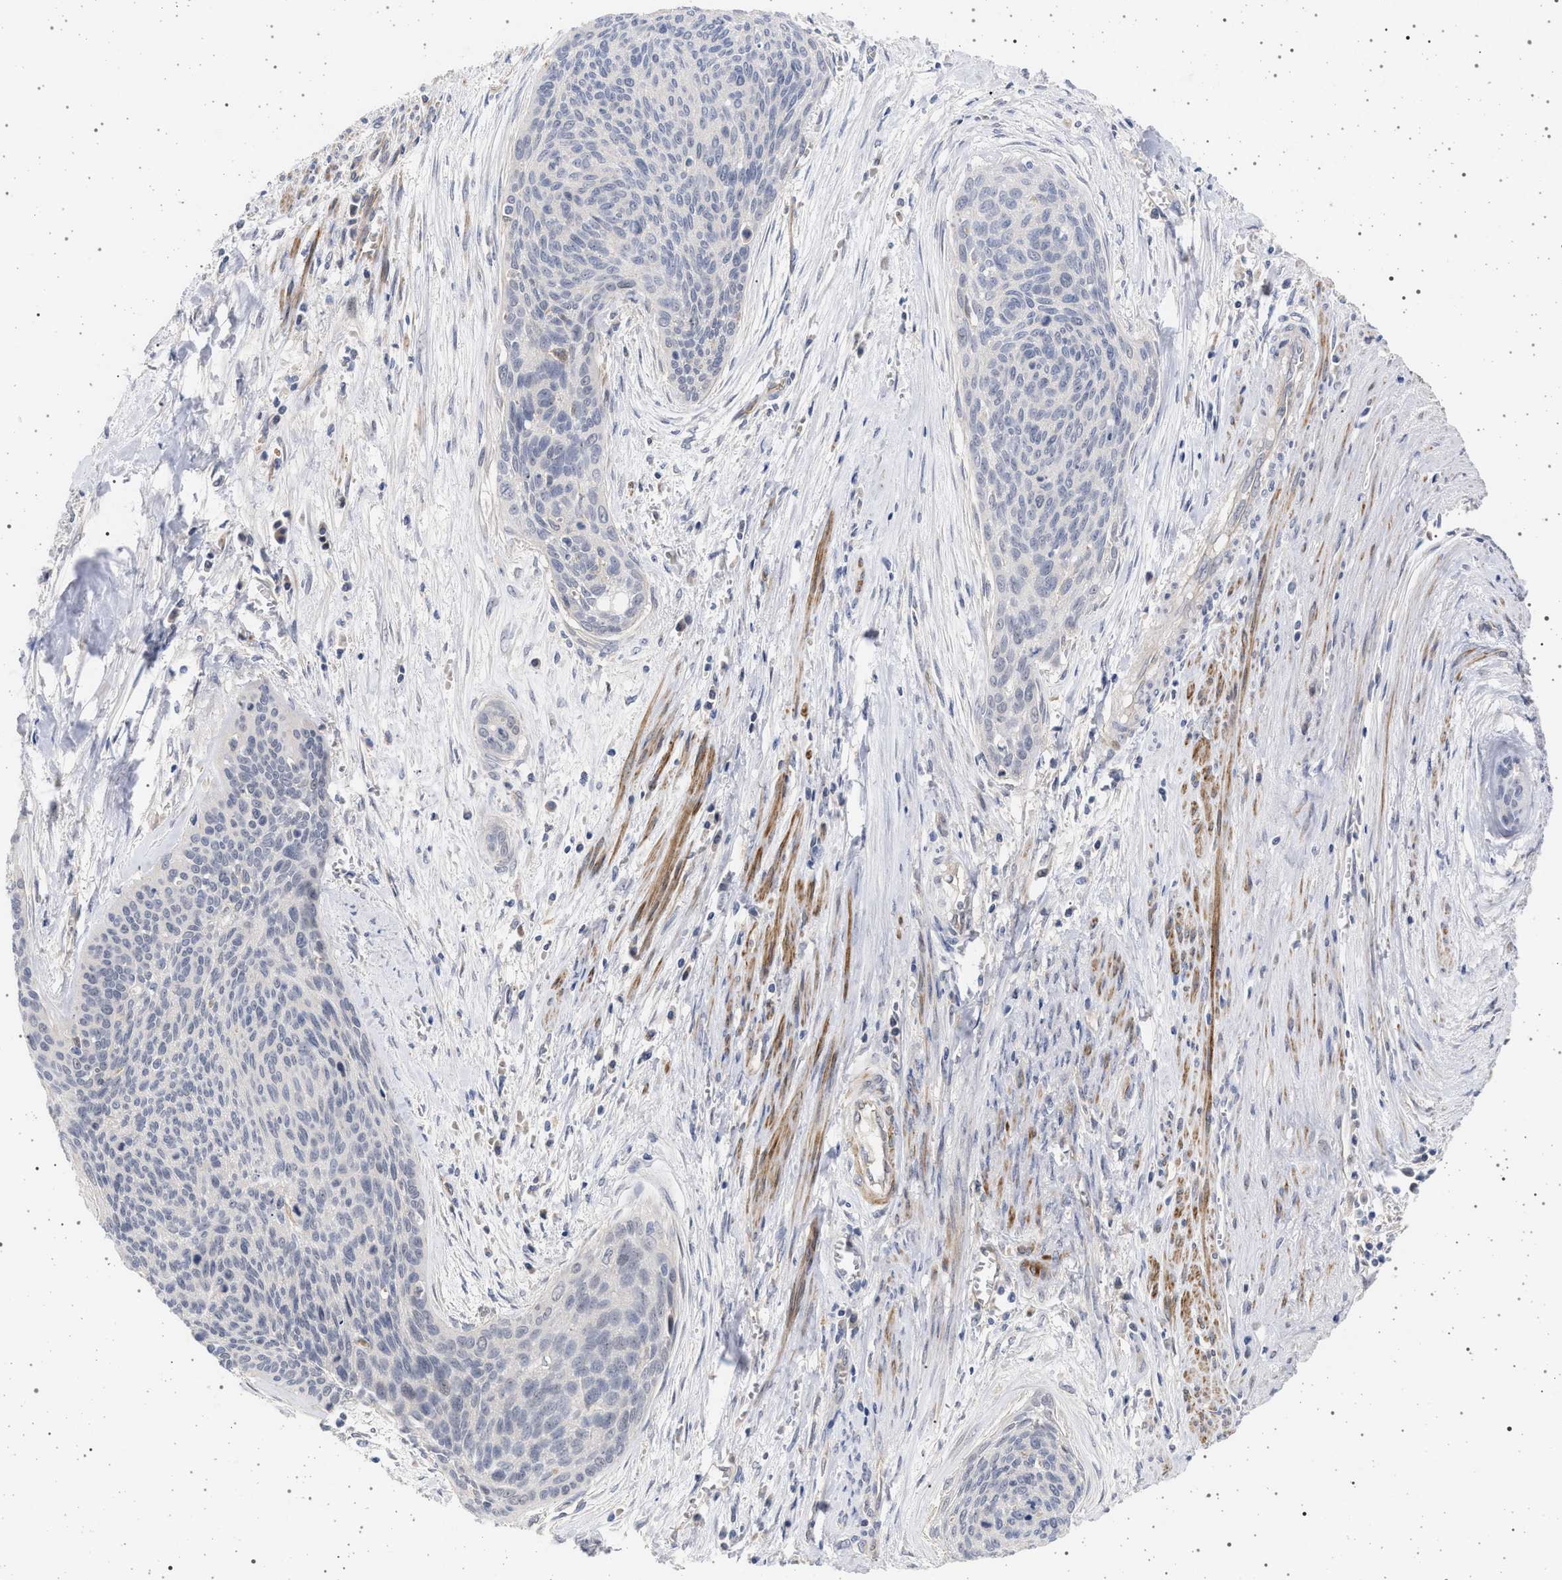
{"staining": {"intensity": "negative", "quantity": "none", "location": "none"}, "tissue": "cervical cancer", "cell_type": "Tumor cells", "image_type": "cancer", "snomed": [{"axis": "morphology", "description": "Squamous cell carcinoma, NOS"}, {"axis": "topography", "description": "Cervix"}], "caption": "The image demonstrates no significant expression in tumor cells of cervical cancer (squamous cell carcinoma). (DAB (3,3'-diaminobenzidine) IHC visualized using brightfield microscopy, high magnification).", "gene": "RBM48", "patient": {"sex": "female", "age": 55}}